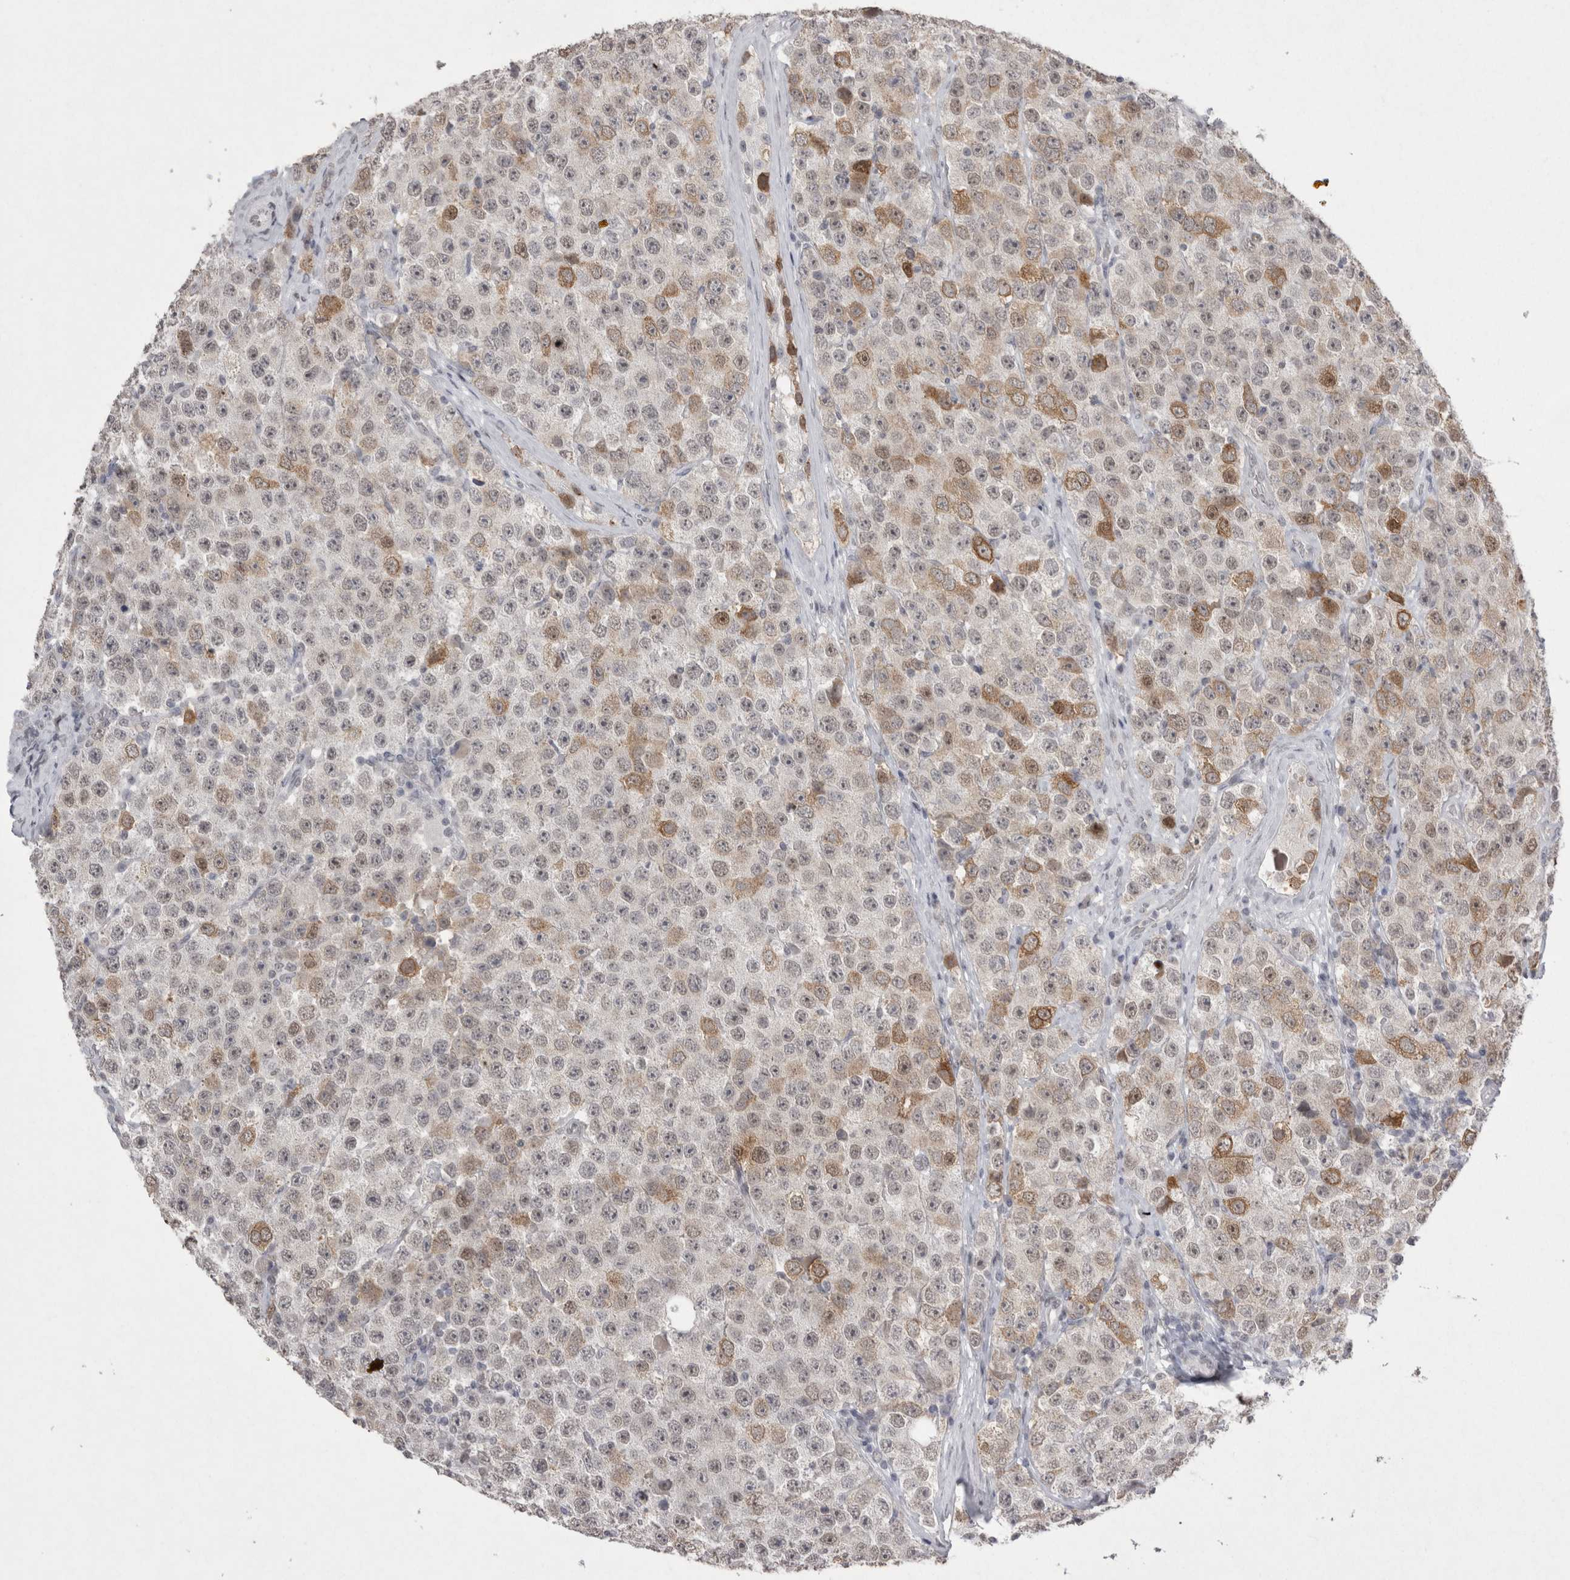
{"staining": {"intensity": "weak", "quantity": "<25%", "location": "cytoplasmic/membranous,nuclear"}, "tissue": "testis cancer", "cell_type": "Tumor cells", "image_type": "cancer", "snomed": [{"axis": "morphology", "description": "Seminoma, NOS"}, {"axis": "morphology", "description": "Carcinoma, Embryonal, NOS"}, {"axis": "topography", "description": "Testis"}], "caption": "The immunohistochemistry micrograph has no significant staining in tumor cells of testis seminoma tissue.", "gene": "DDX4", "patient": {"sex": "male", "age": 28}}